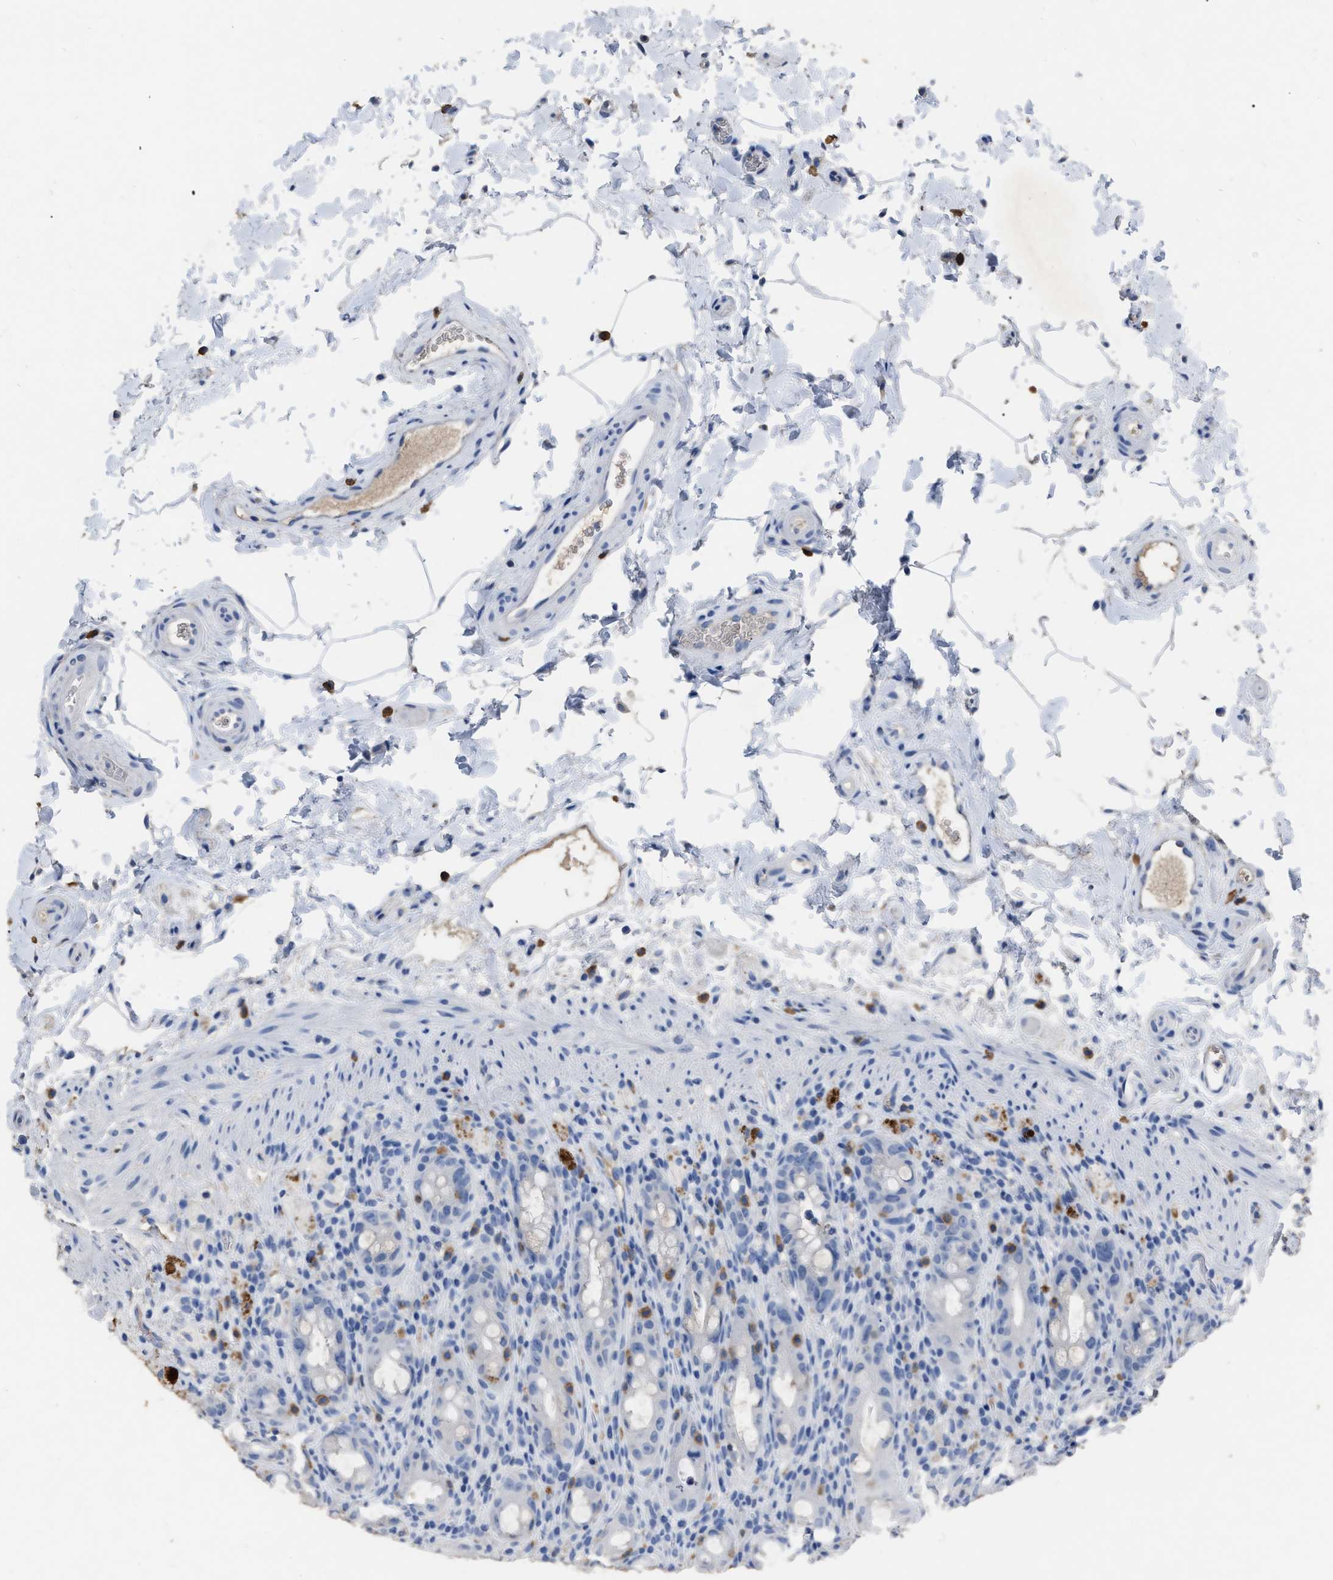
{"staining": {"intensity": "moderate", "quantity": "25%-75%", "location": "cytoplasmic/membranous"}, "tissue": "rectum", "cell_type": "Glandular cells", "image_type": "normal", "snomed": [{"axis": "morphology", "description": "Normal tissue, NOS"}, {"axis": "topography", "description": "Rectum"}], "caption": "IHC staining of normal rectum, which displays medium levels of moderate cytoplasmic/membranous staining in about 25%-75% of glandular cells indicating moderate cytoplasmic/membranous protein staining. The staining was performed using DAB (3,3'-diaminobenzidine) (brown) for protein detection and nuclei were counterstained in hematoxylin (blue).", "gene": "HABP2", "patient": {"sex": "male", "age": 44}}